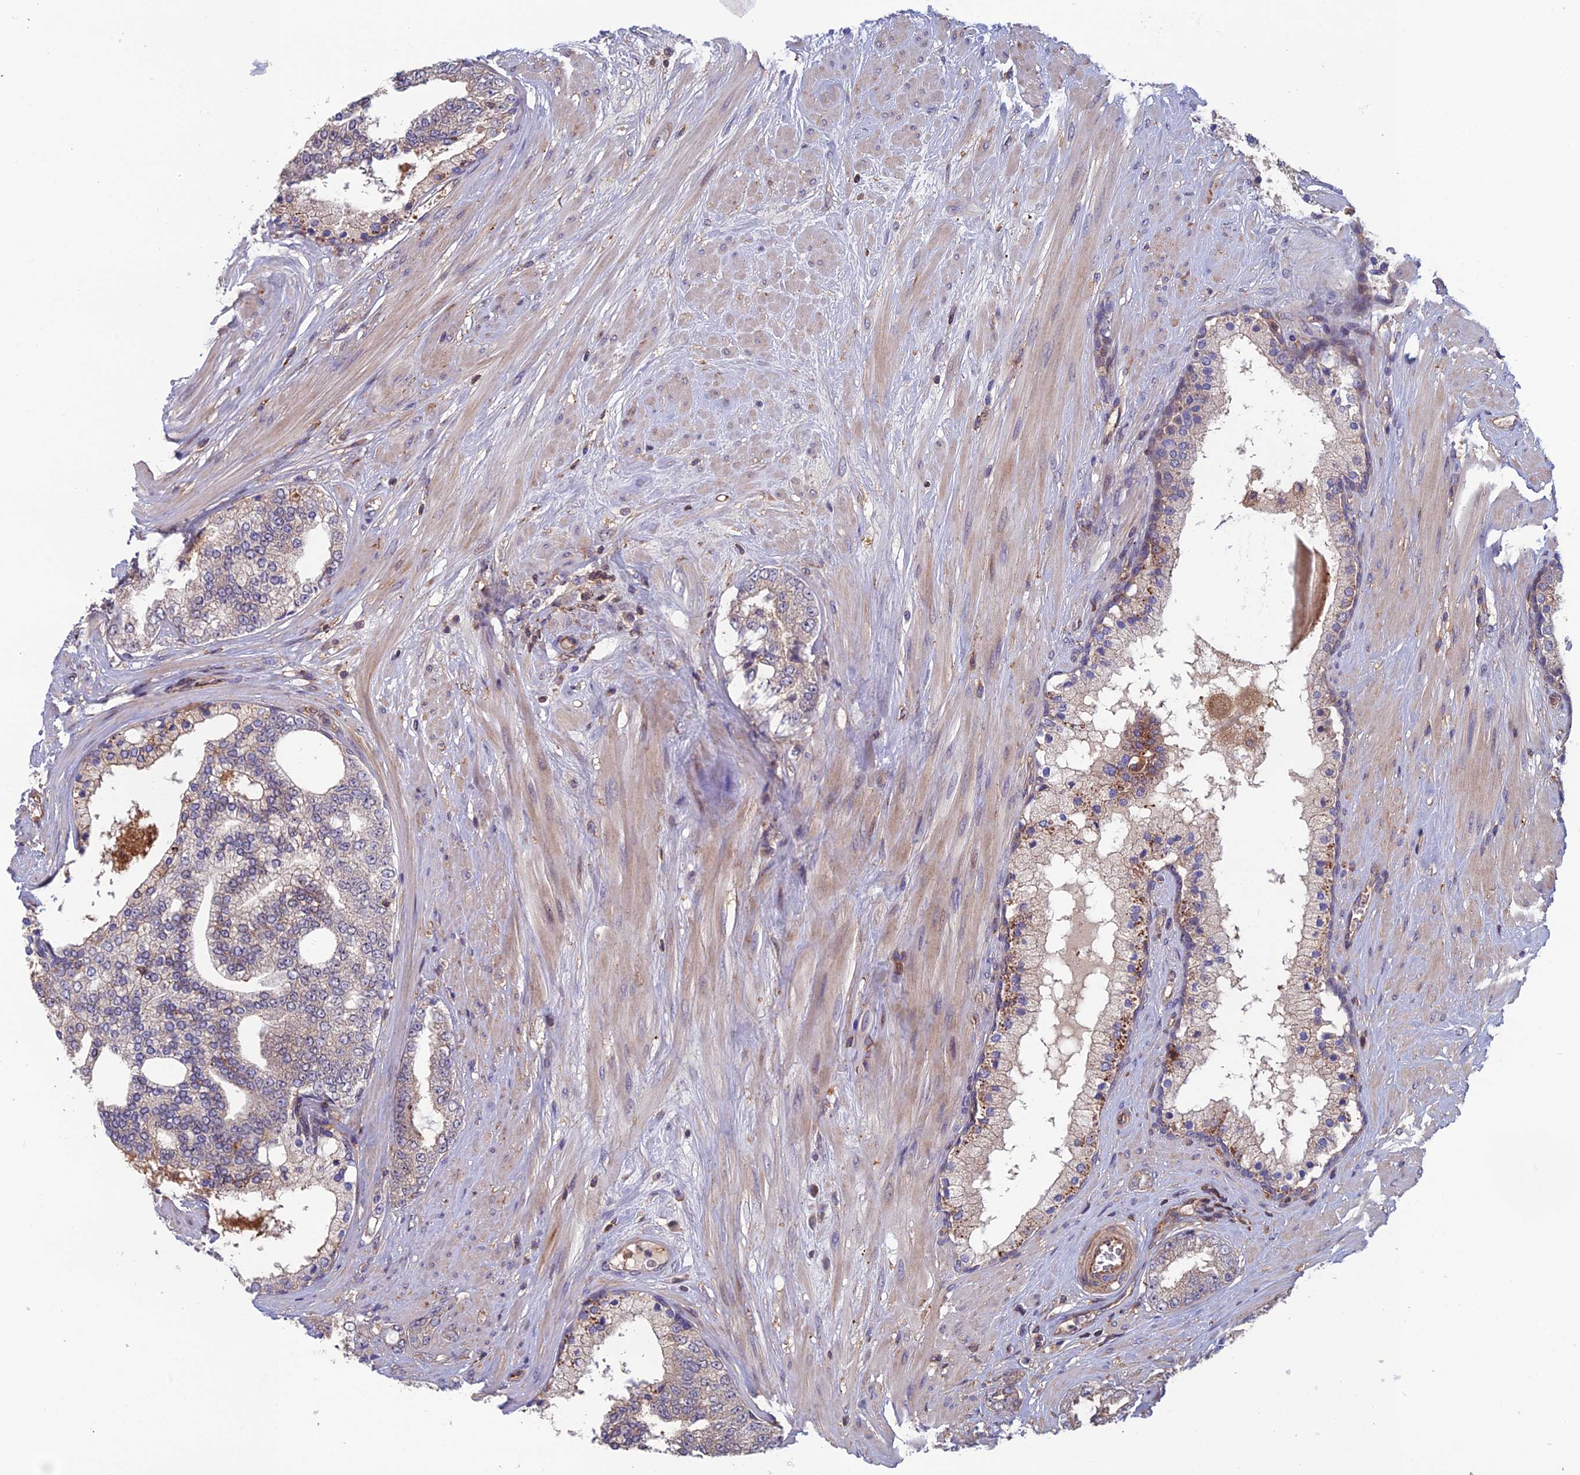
{"staining": {"intensity": "negative", "quantity": "none", "location": "none"}, "tissue": "prostate cancer", "cell_type": "Tumor cells", "image_type": "cancer", "snomed": [{"axis": "morphology", "description": "Adenocarcinoma, High grade"}, {"axis": "topography", "description": "Prostate"}], "caption": "Prostate cancer (adenocarcinoma (high-grade)) stained for a protein using IHC reveals no expression tumor cells.", "gene": "C15orf62", "patient": {"sex": "male", "age": 64}}